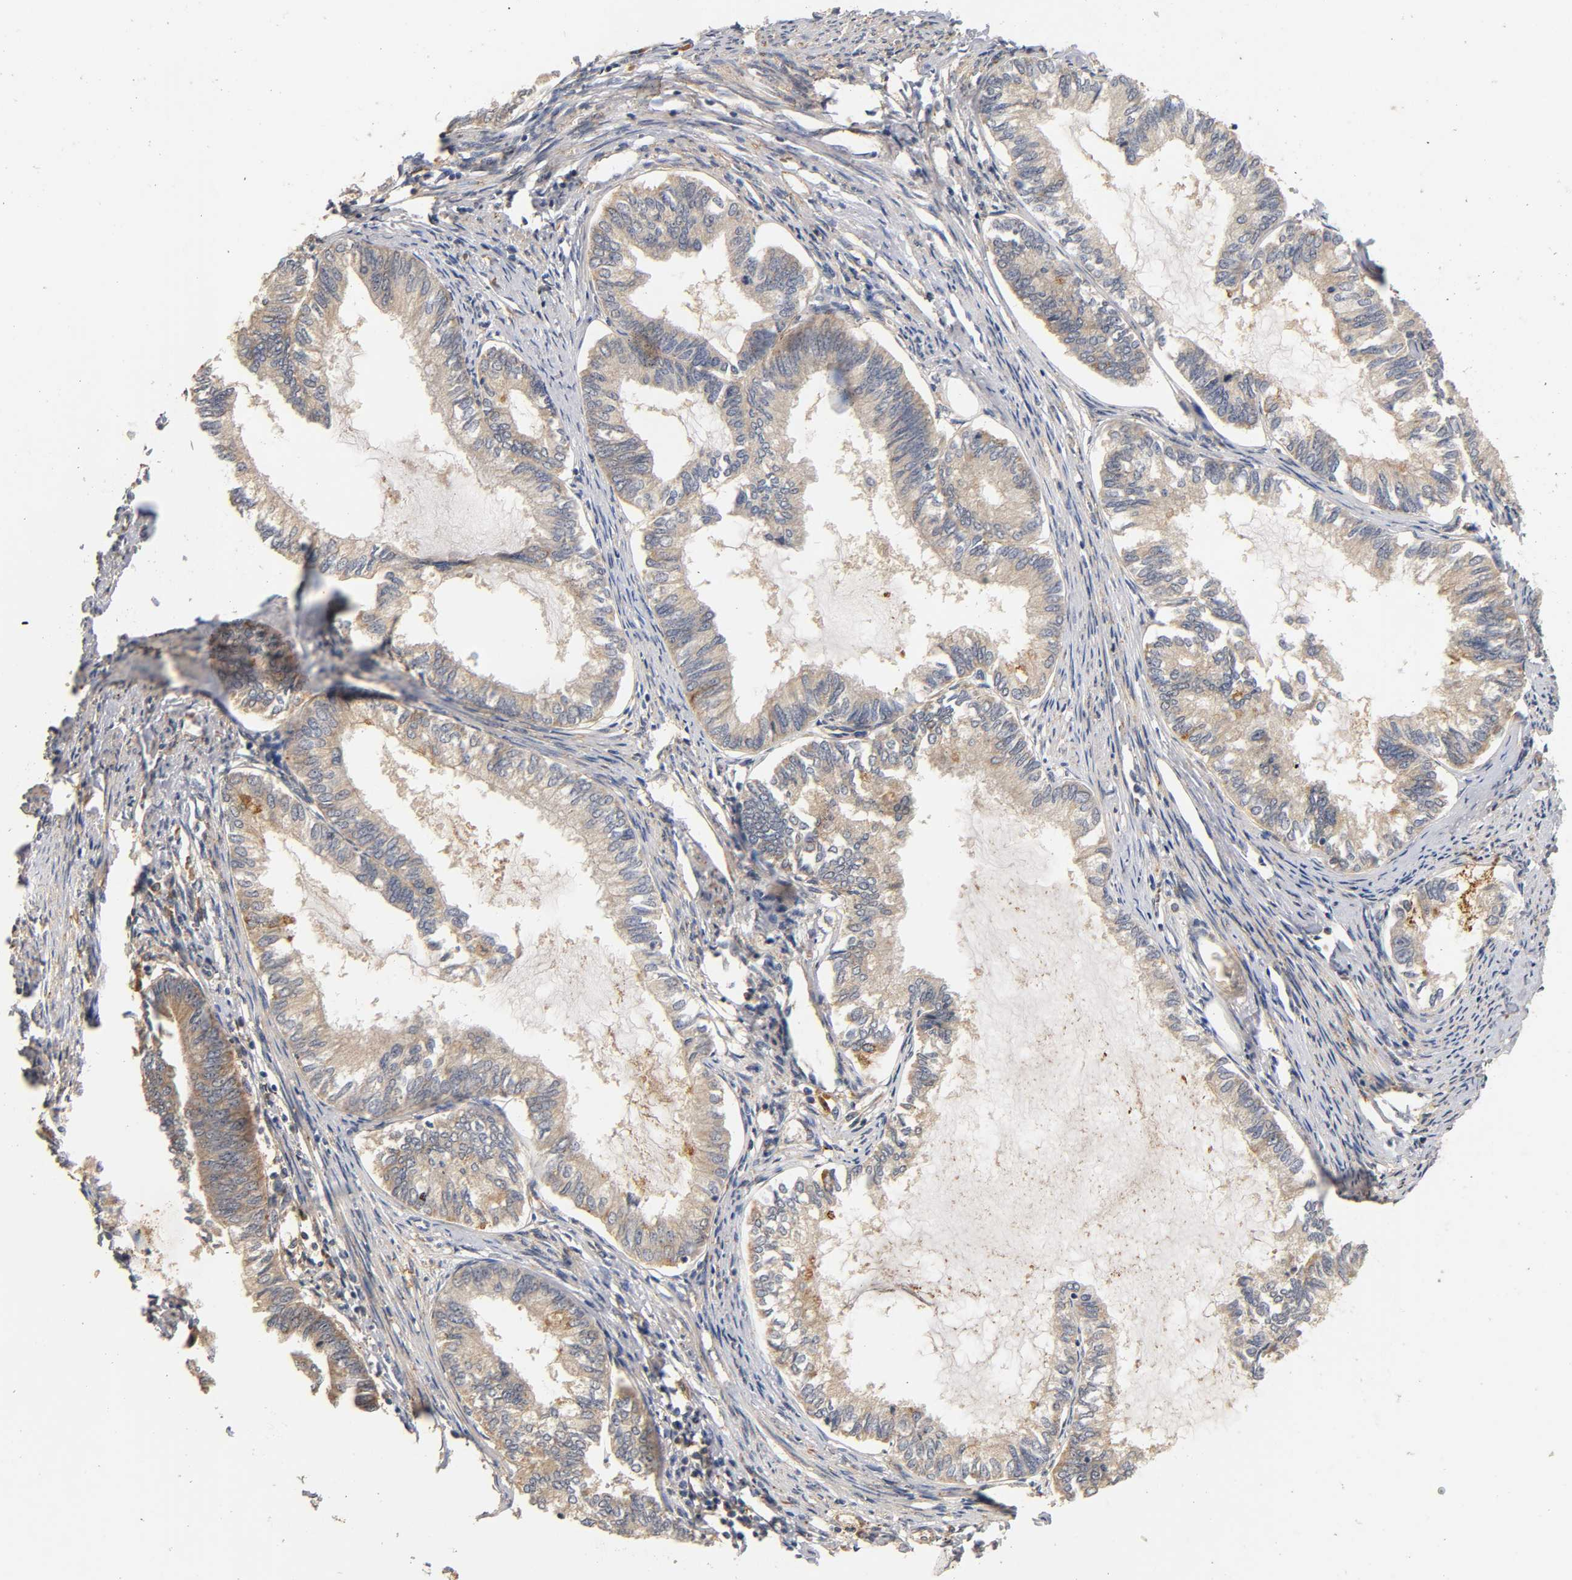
{"staining": {"intensity": "weak", "quantity": "25%-75%", "location": "cytoplasmic/membranous"}, "tissue": "endometrial cancer", "cell_type": "Tumor cells", "image_type": "cancer", "snomed": [{"axis": "morphology", "description": "Adenocarcinoma, NOS"}, {"axis": "topography", "description": "Endometrium"}], "caption": "A high-resolution image shows IHC staining of endometrial cancer (adenocarcinoma), which exhibits weak cytoplasmic/membranous staining in about 25%-75% of tumor cells. (Stains: DAB in brown, nuclei in blue, Microscopy: brightfield microscopy at high magnification).", "gene": "SCAP", "patient": {"sex": "female", "age": 86}}